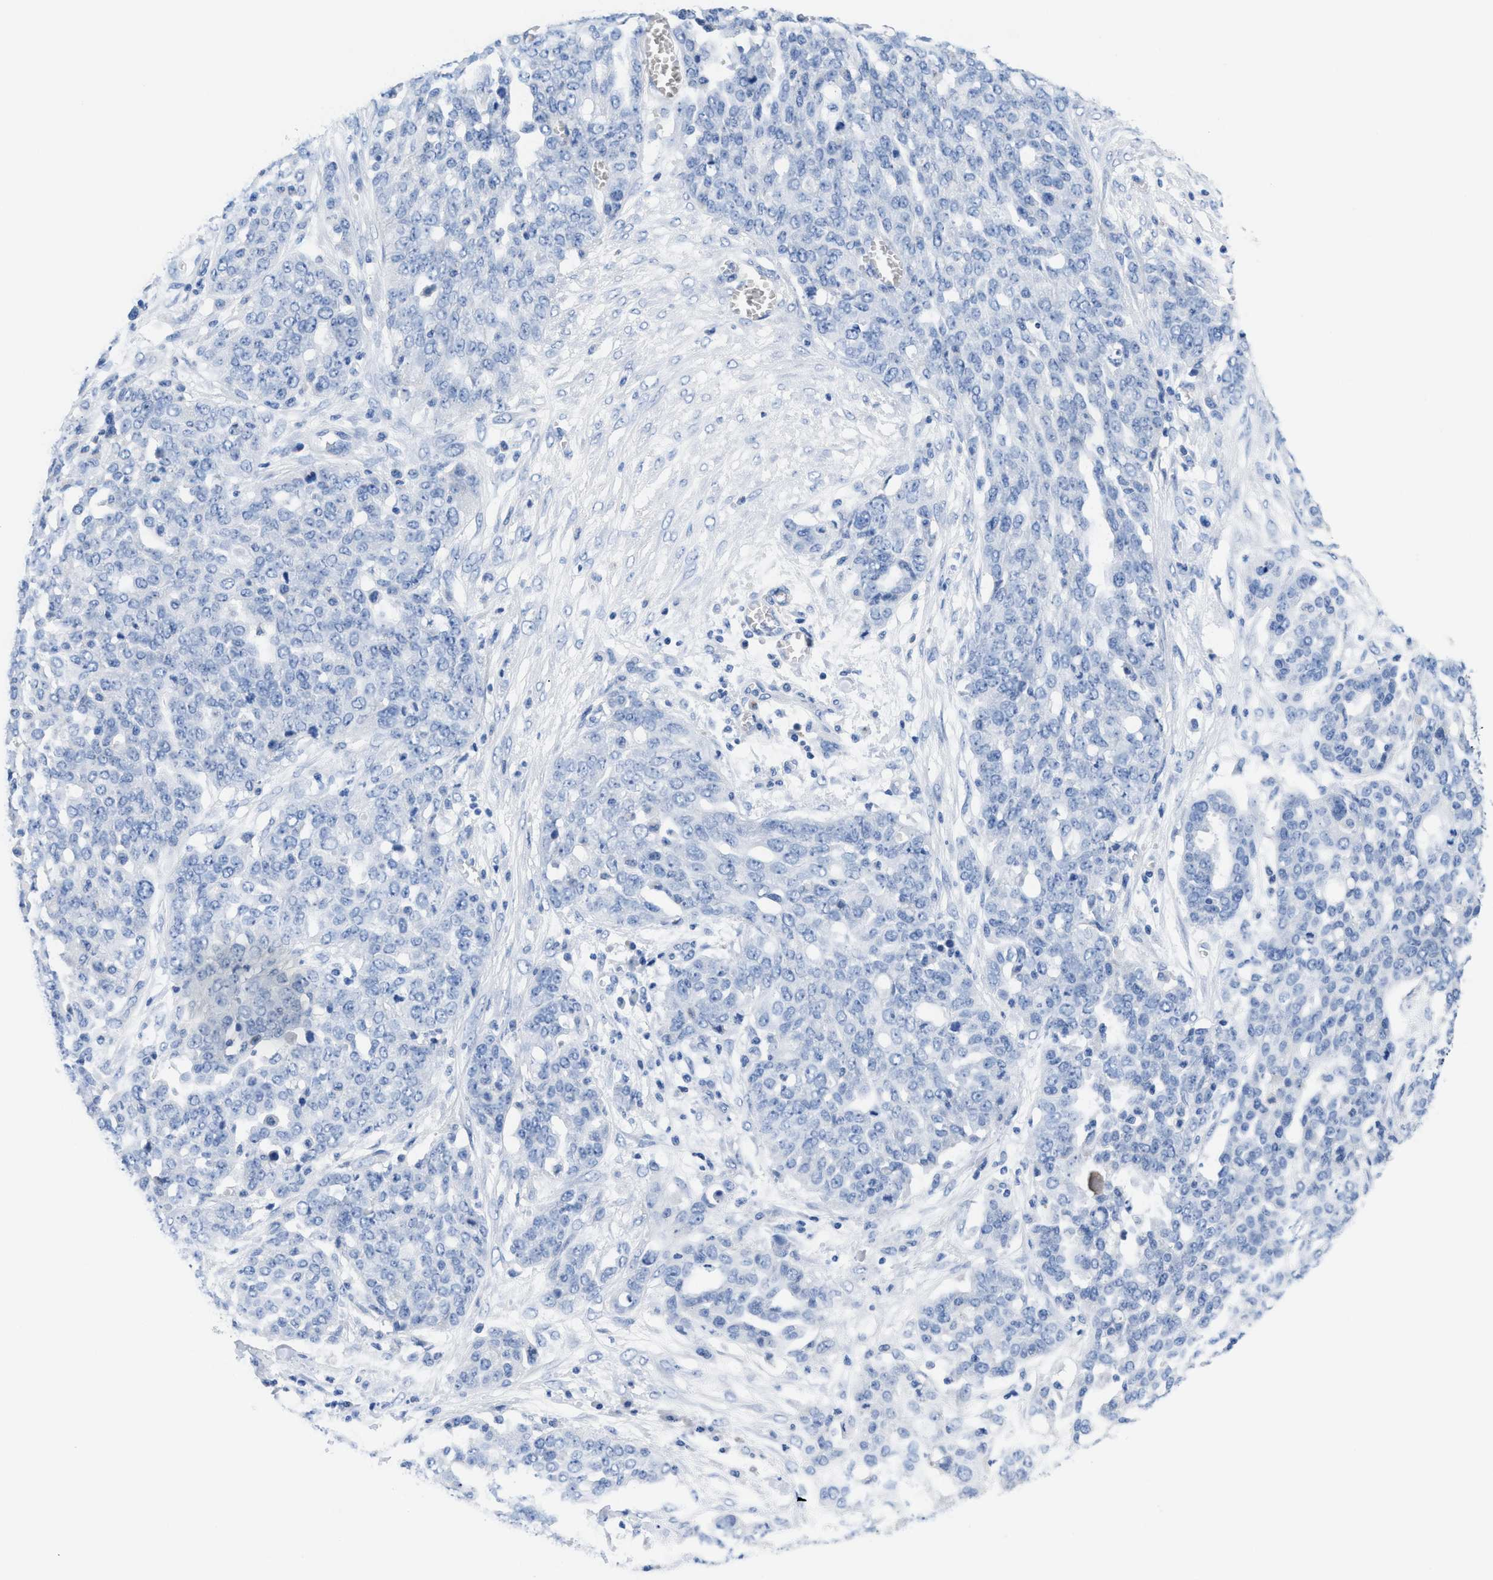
{"staining": {"intensity": "negative", "quantity": "none", "location": "none"}, "tissue": "ovarian cancer", "cell_type": "Tumor cells", "image_type": "cancer", "snomed": [{"axis": "morphology", "description": "Cystadenocarcinoma, serous, NOS"}, {"axis": "topography", "description": "Soft tissue"}, {"axis": "topography", "description": "Ovary"}], "caption": "An immunohistochemistry histopathology image of ovarian cancer (serous cystadenocarcinoma) is shown. There is no staining in tumor cells of ovarian cancer (serous cystadenocarcinoma).", "gene": "SLFN13", "patient": {"sex": "female", "age": 57}}